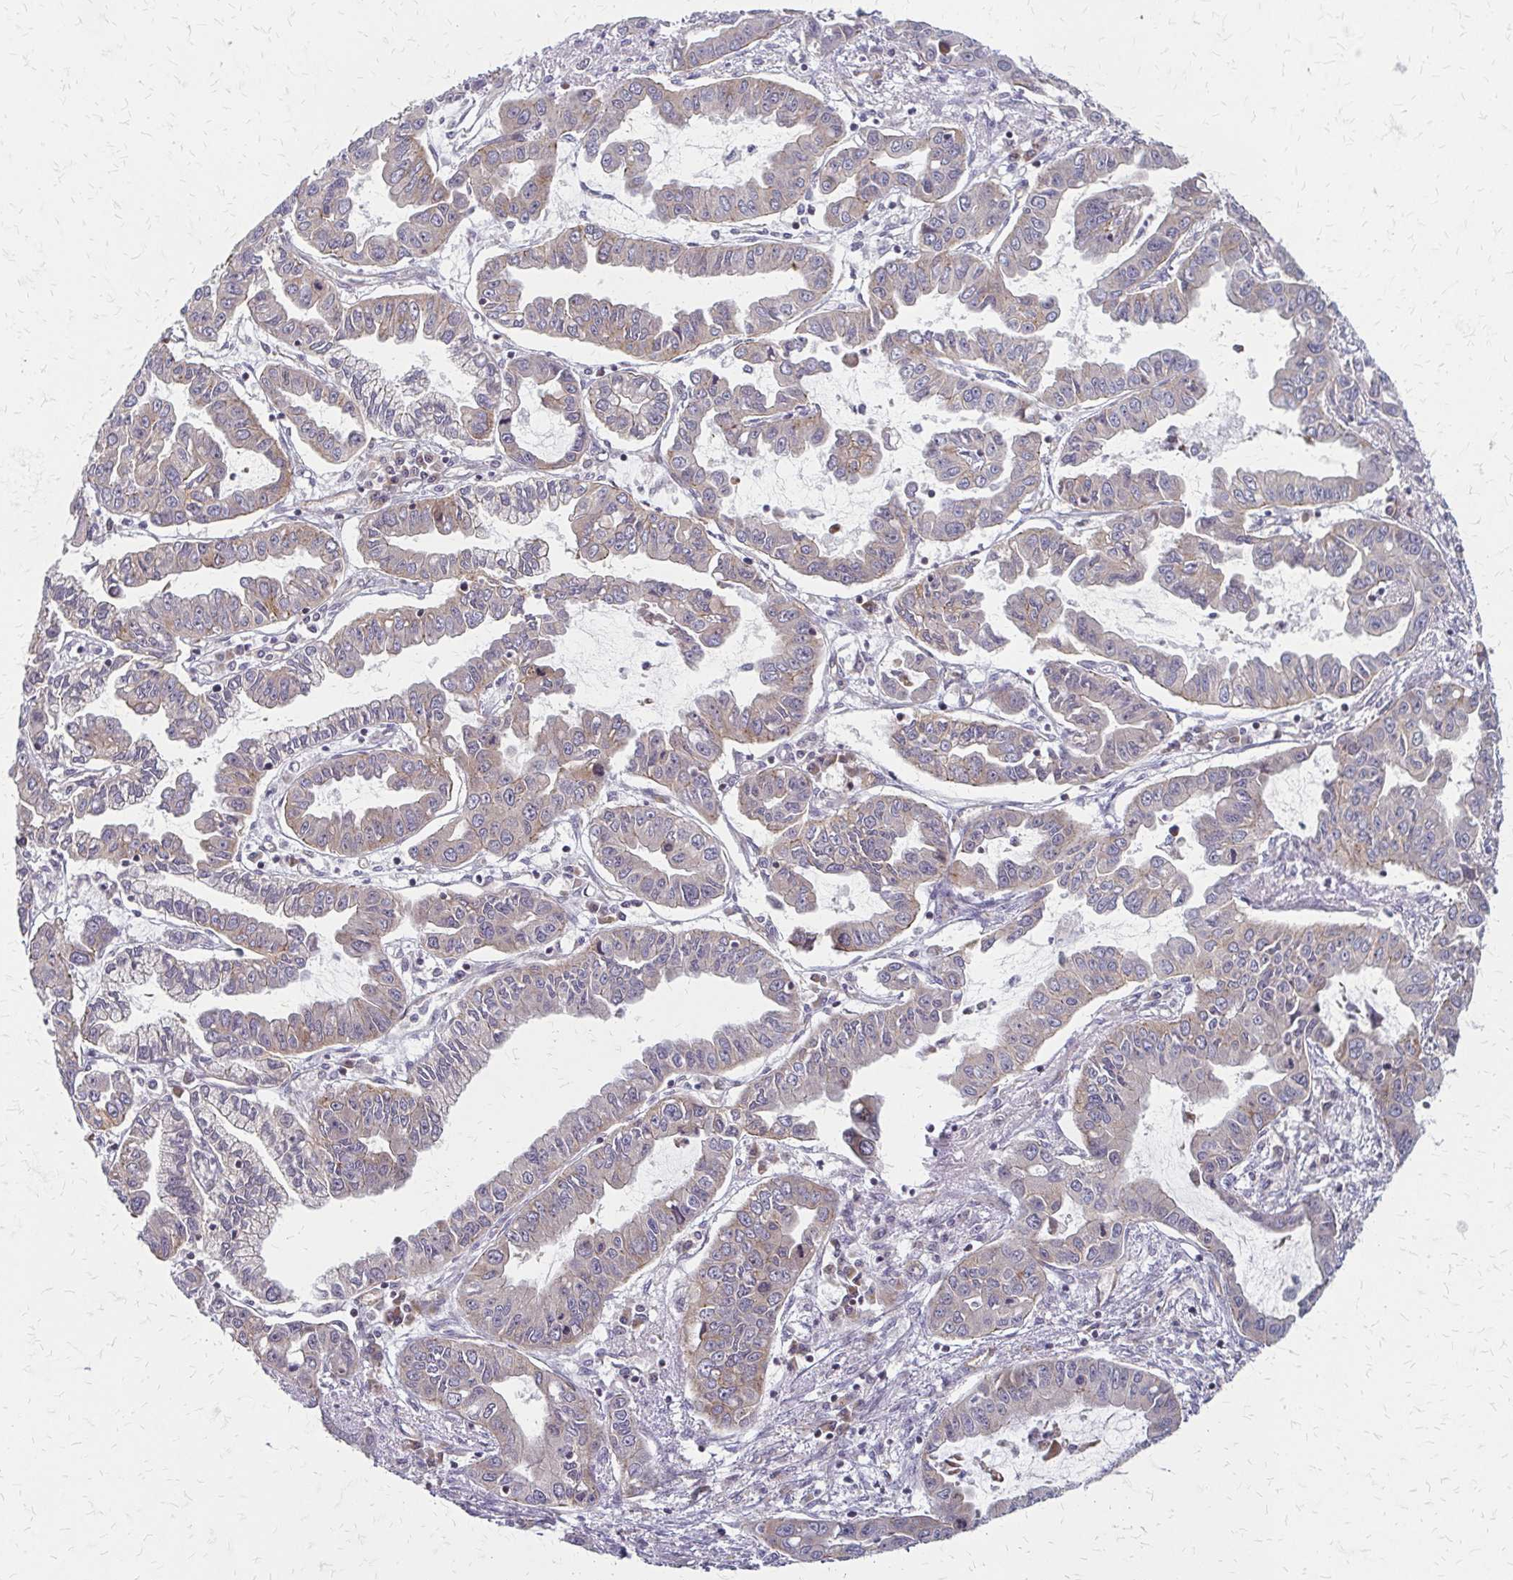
{"staining": {"intensity": "weak", "quantity": "<25%", "location": "cytoplasmic/membranous"}, "tissue": "liver cancer", "cell_type": "Tumor cells", "image_type": "cancer", "snomed": [{"axis": "morphology", "description": "Cholangiocarcinoma"}, {"axis": "topography", "description": "Liver"}], "caption": "Human liver cancer (cholangiocarcinoma) stained for a protein using immunohistochemistry exhibits no expression in tumor cells.", "gene": "ZNF383", "patient": {"sex": "male", "age": 58}}